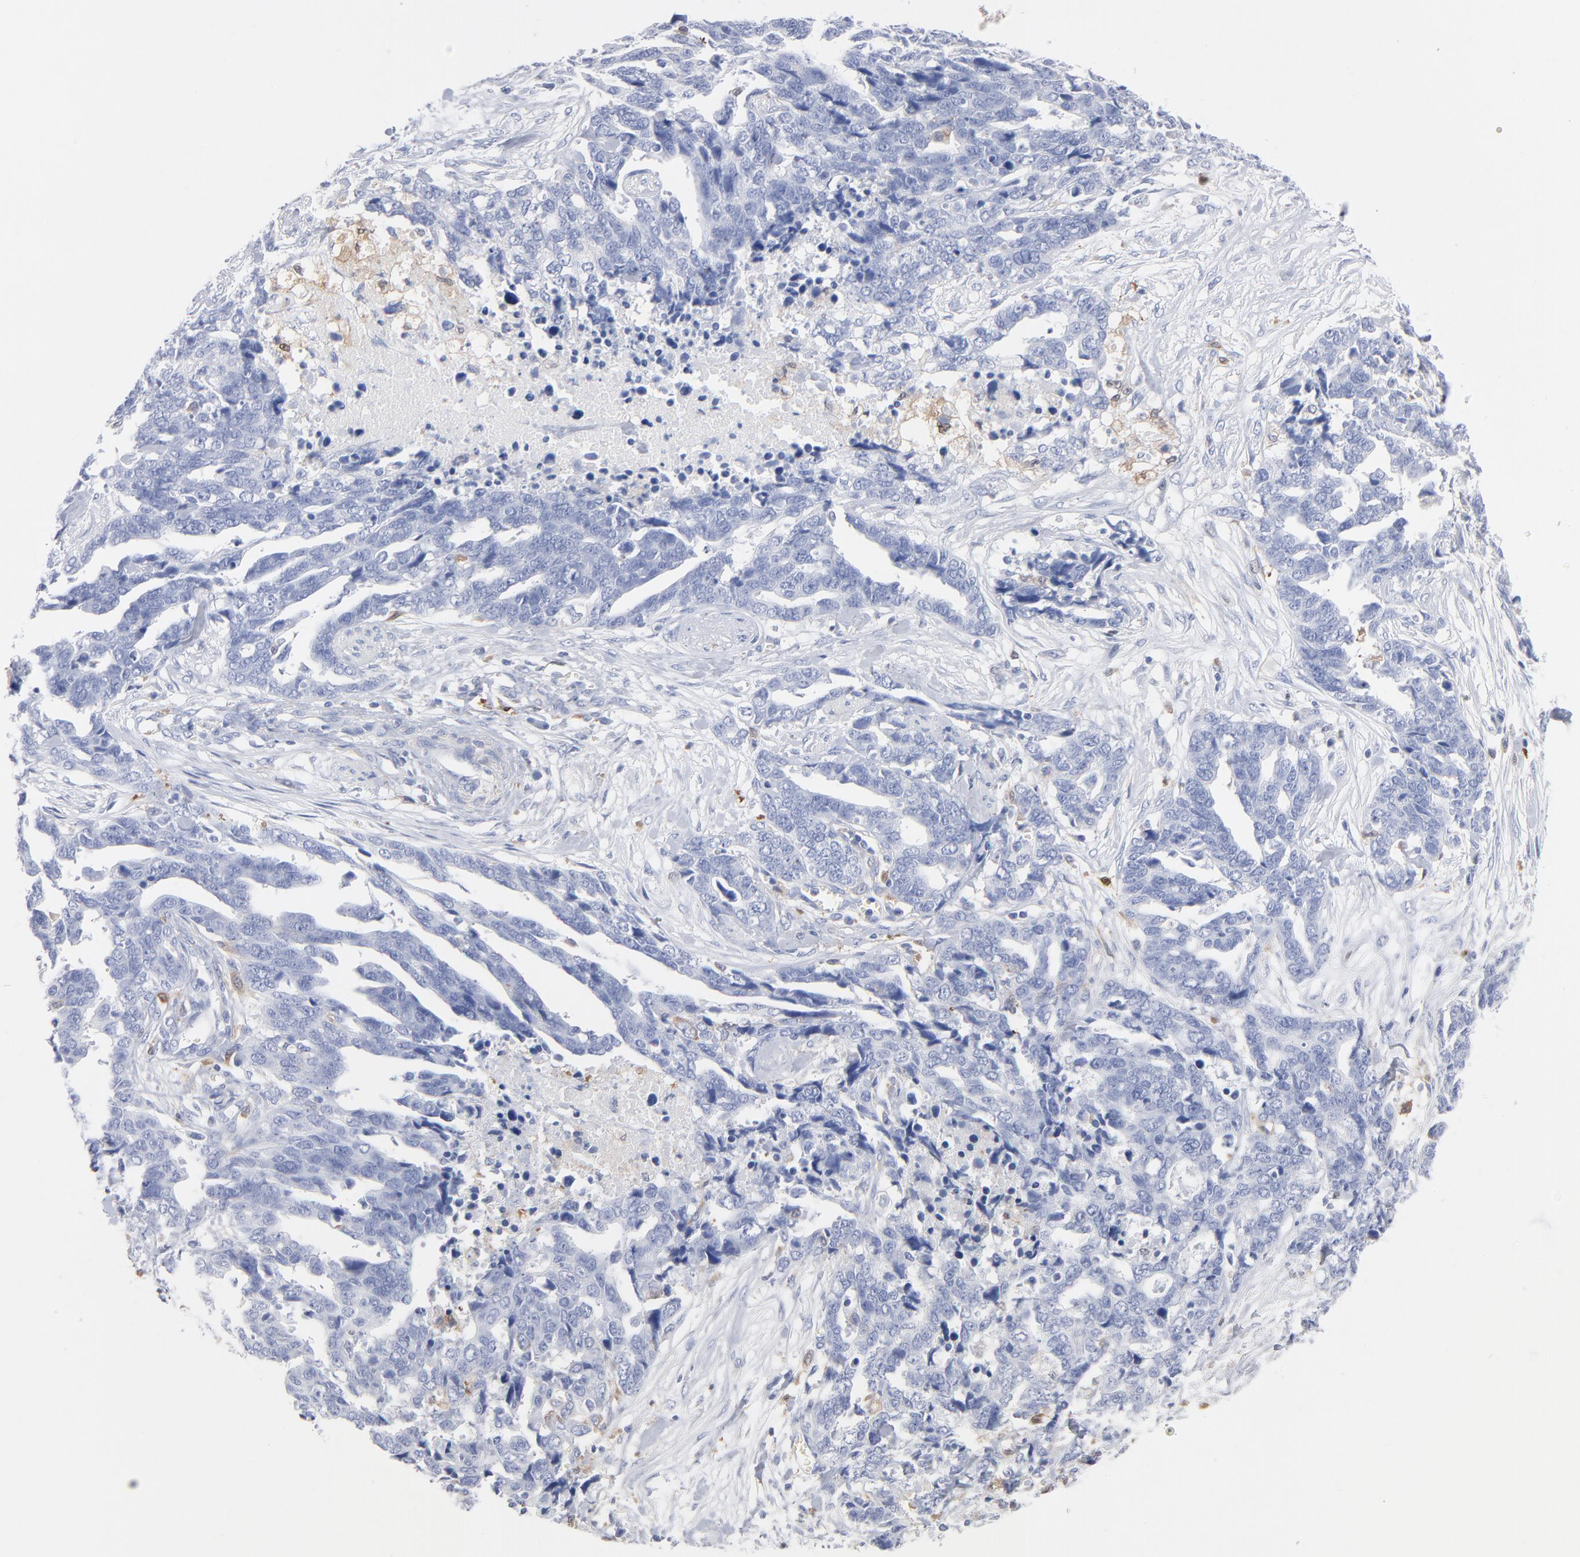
{"staining": {"intensity": "negative", "quantity": "none", "location": "none"}, "tissue": "ovarian cancer", "cell_type": "Tumor cells", "image_type": "cancer", "snomed": [{"axis": "morphology", "description": "Normal tissue, NOS"}, {"axis": "morphology", "description": "Cystadenocarcinoma, serous, NOS"}, {"axis": "topography", "description": "Fallopian tube"}, {"axis": "topography", "description": "Ovary"}], "caption": "Immunohistochemical staining of ovarian serous cystadenocarcinoma displays no significant expression in tumor cells.", "gene": "IFIT2", "patient": {"sex": "female", "age": 56}}